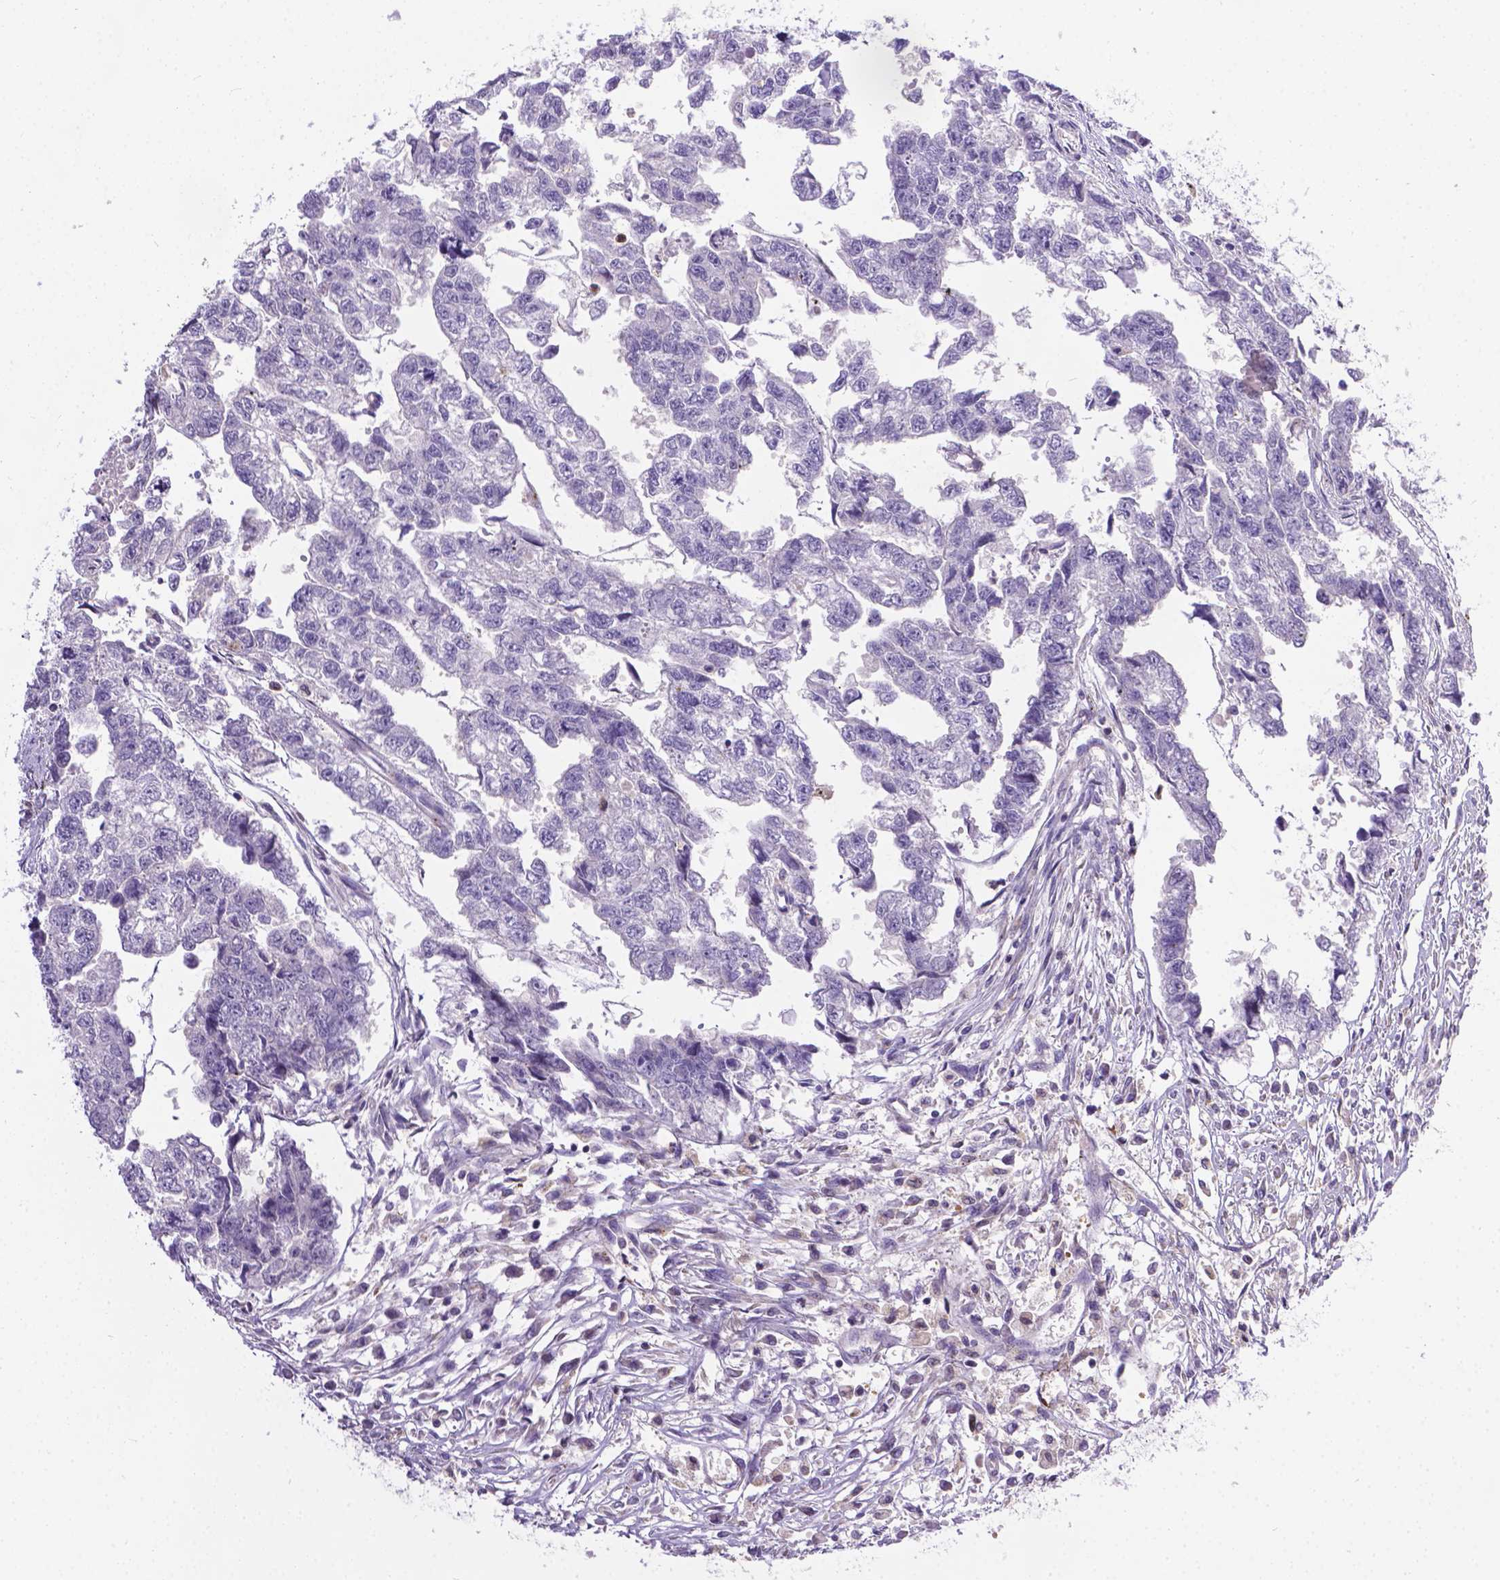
{"staining": {"intensity": "negative", "quantity": "none", "location": "none"}, "tissue": "testis cancer", "cell_type": "Tumor cells", "image_type": "cancer", "snomed": [{"axis": "morphology", "description": "Carcinoma, Embryonal, NOS"}, {"axis": "morphology", "description": "Teratoma, malignant, NOS"}, {"axis": "topography", "description": "Testis"}], "caption": "Immunohistochemistry histopathology image of neoplastic tissue: testis embryonal carcinoma stained with DAB shows no significant protein staining in tumor cells. (Stains: DAB IHC with hematoxylin counter stain, Microscopy: brightfield microscopy at high magnification).", "gene": "TM4SF18", "patient": {"sex": "male", "age": 44}}